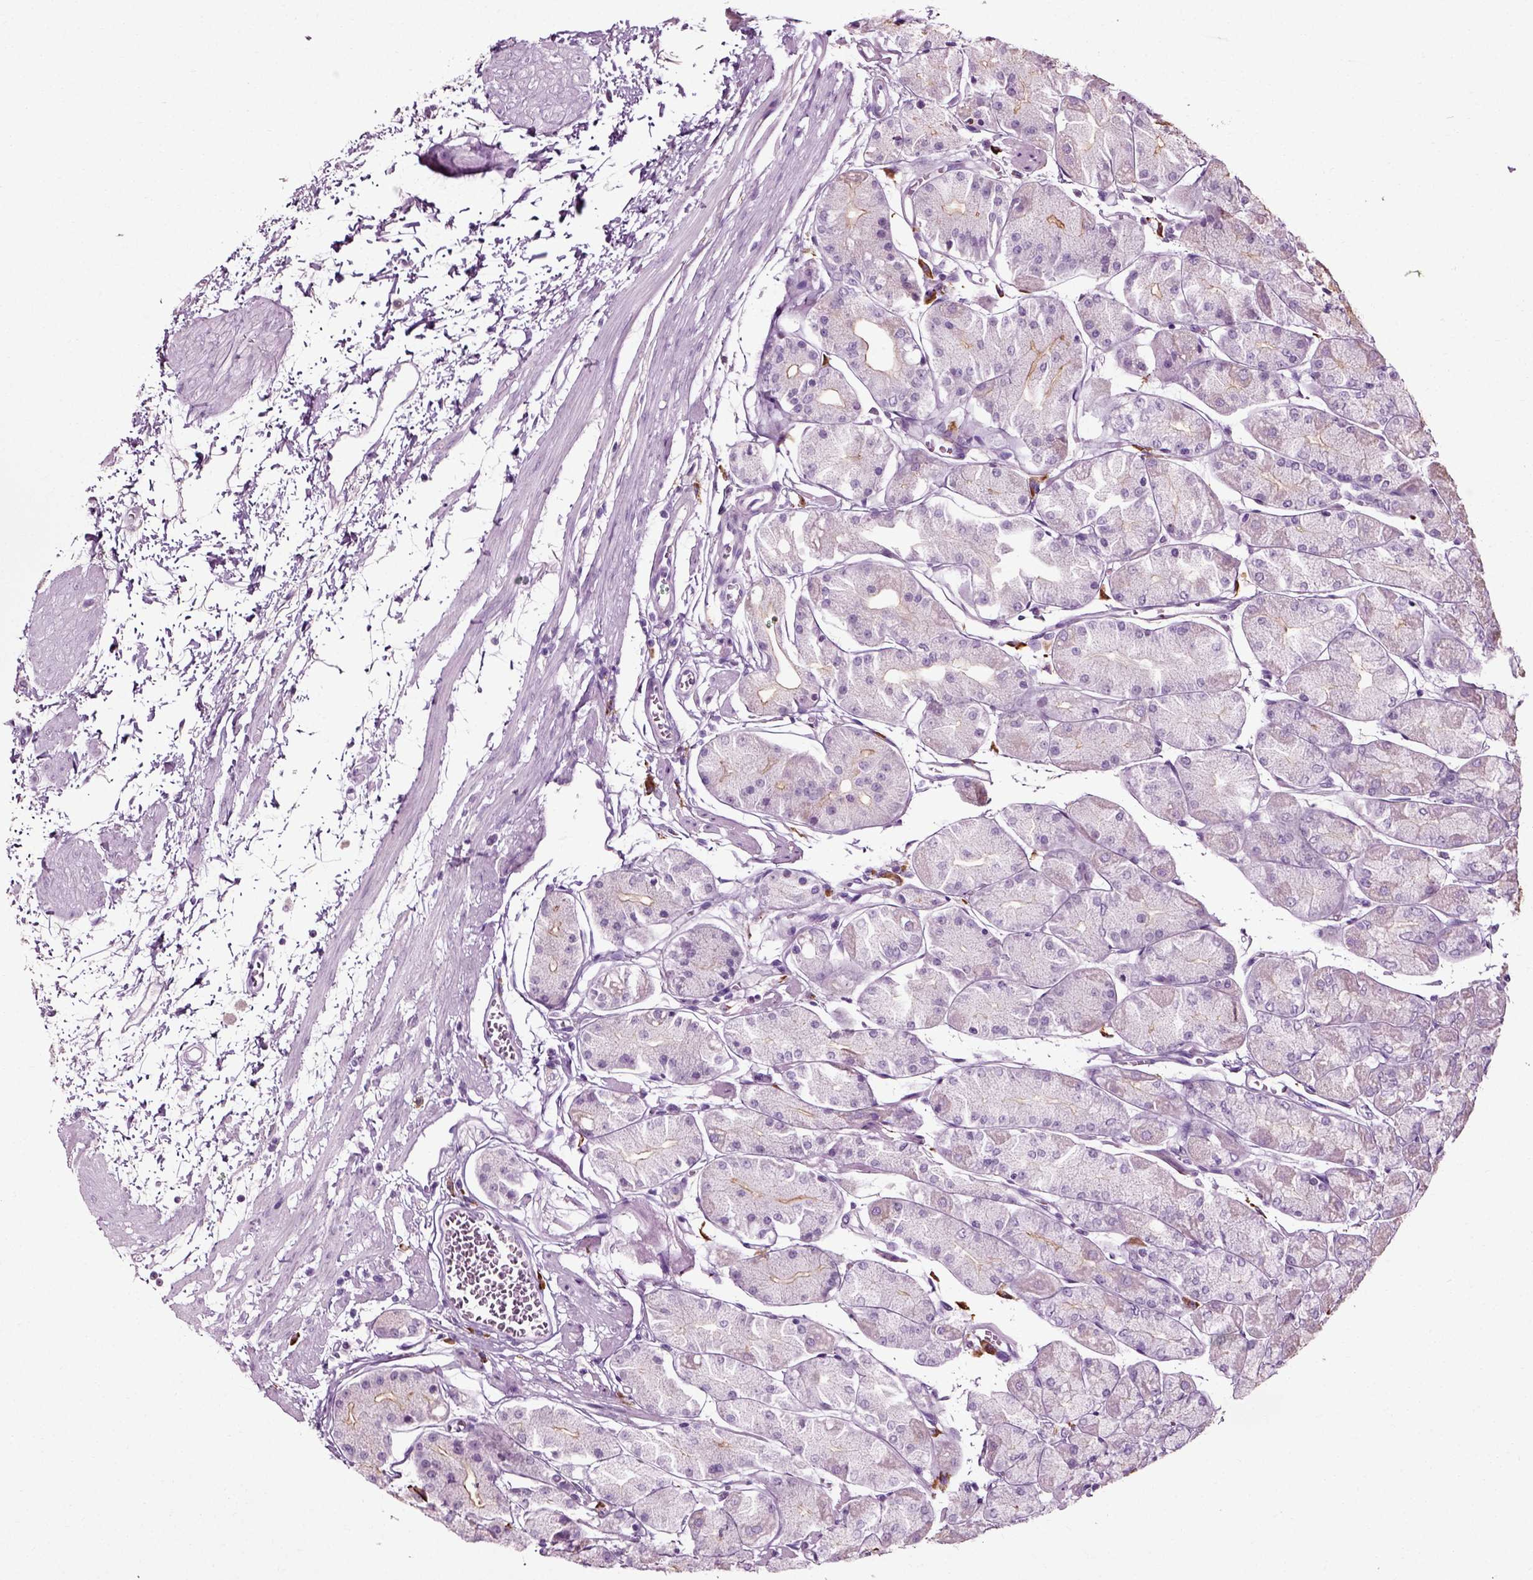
{"staining": {"intensity": "weak", "quantity": "<25%", "location": "cytoplasmic/membranous"}, "tissue": "stomach", "cell_type": "Glandular cells", "image_type": "normal", "snomed": [{"axis": "morphology", "description": "Normal tissue, NOS"}, {"axis": "topography", "description": "Stomach, upper"}], "caption": "Immunohistochemical staining of benign stomach demonstrates no significant expression in glandular cells.", "gene": "SLC26A8", "patient": {"sex": "male", "age": 60}}